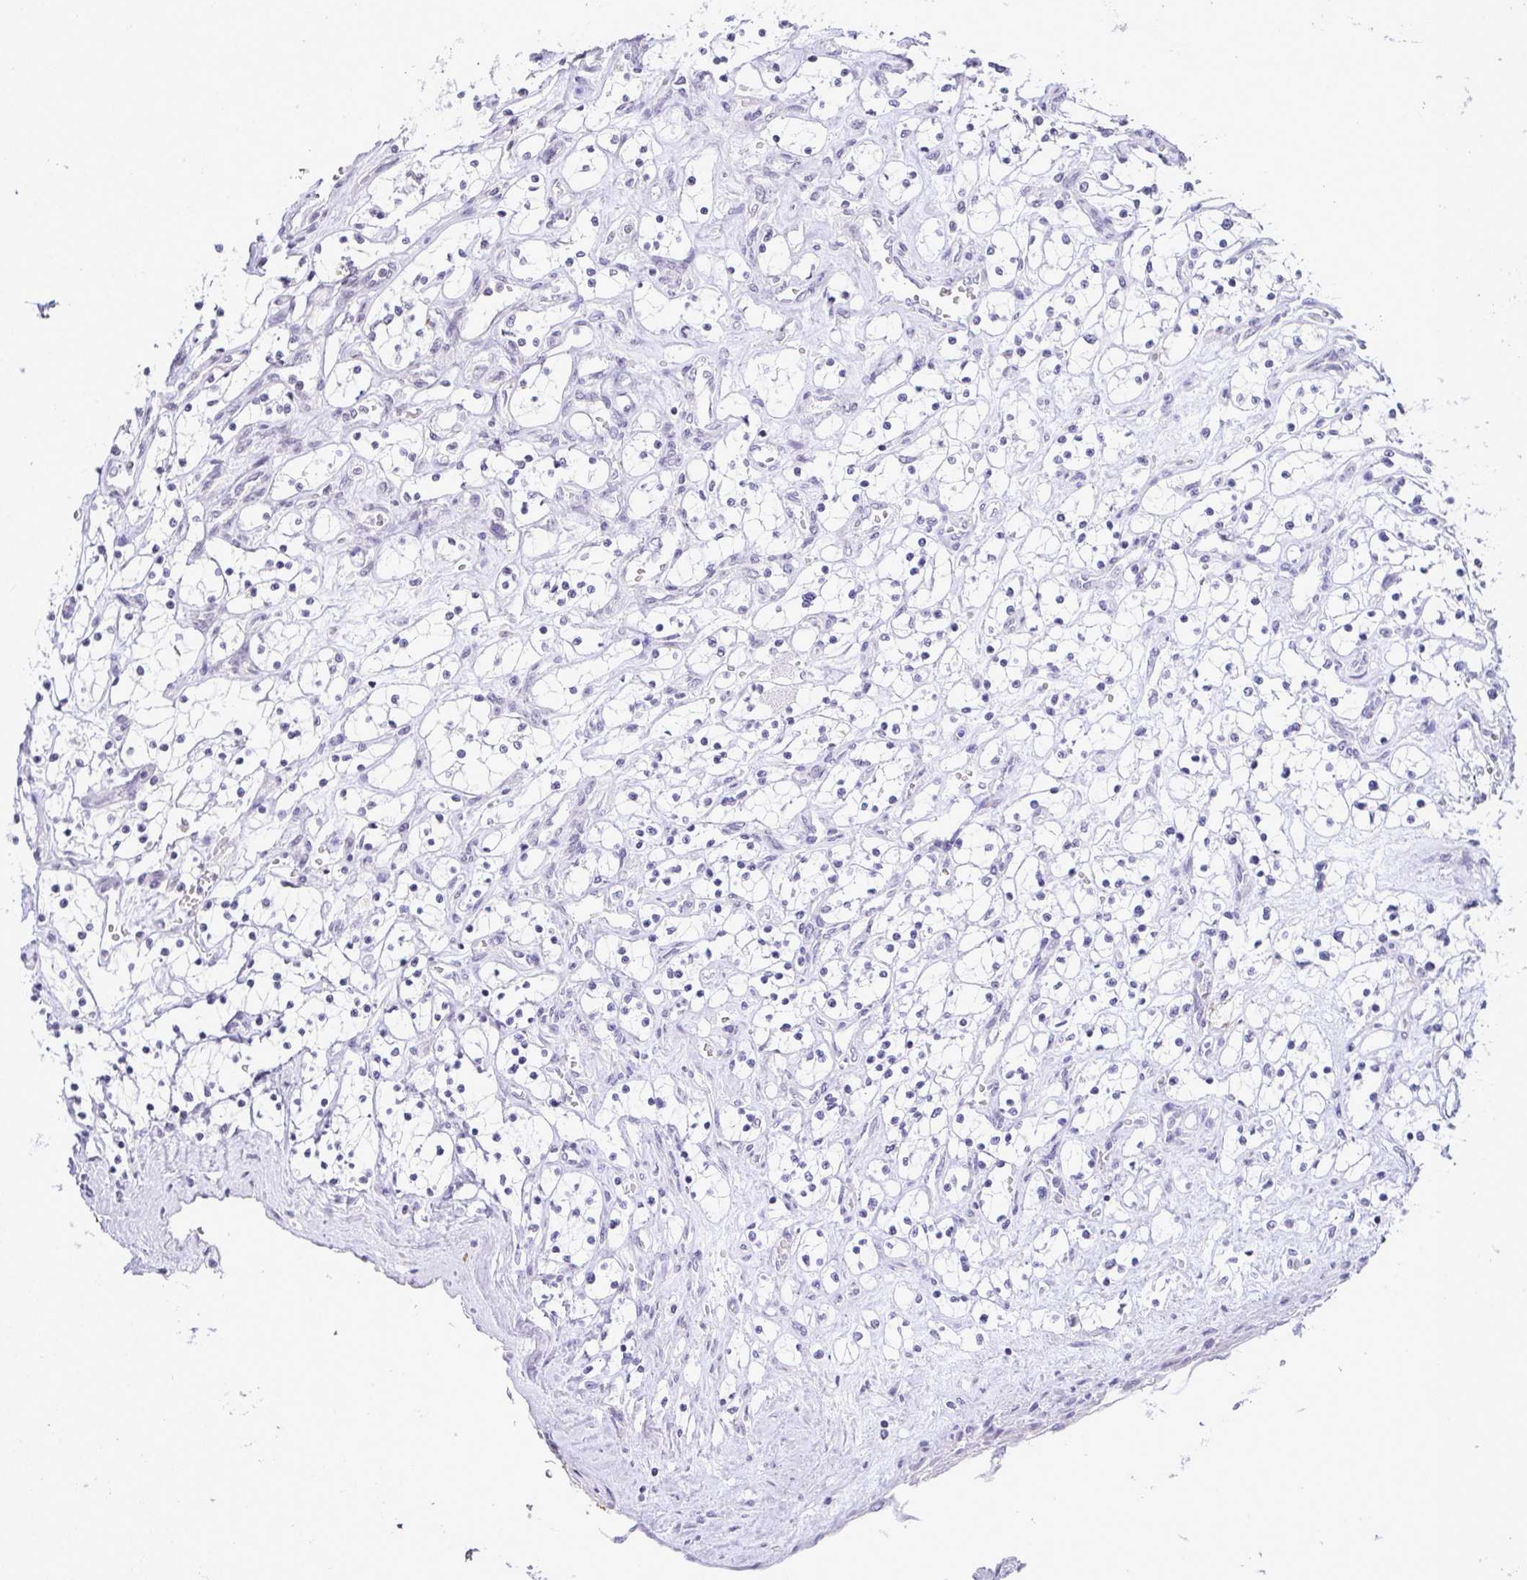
{"staining": {"intensity": "negative", "quantity": "none", "location": "none"}, "tissue": "renal cancer", "cell_type": "Tumor cells", "image_type": "cancer", "snomed": [{"axis": "morphology", "description": "Adenocarcinoma, NOS"}, {"axis": "topography", "description": "Kidney"}], "caption": "Adenocarcinoma (renal) was stained to show a protein in brown. There is no significant expression in tumor cells.", "gene": "CACNA1S", "patient": {"sex": "female", "age": 69}}